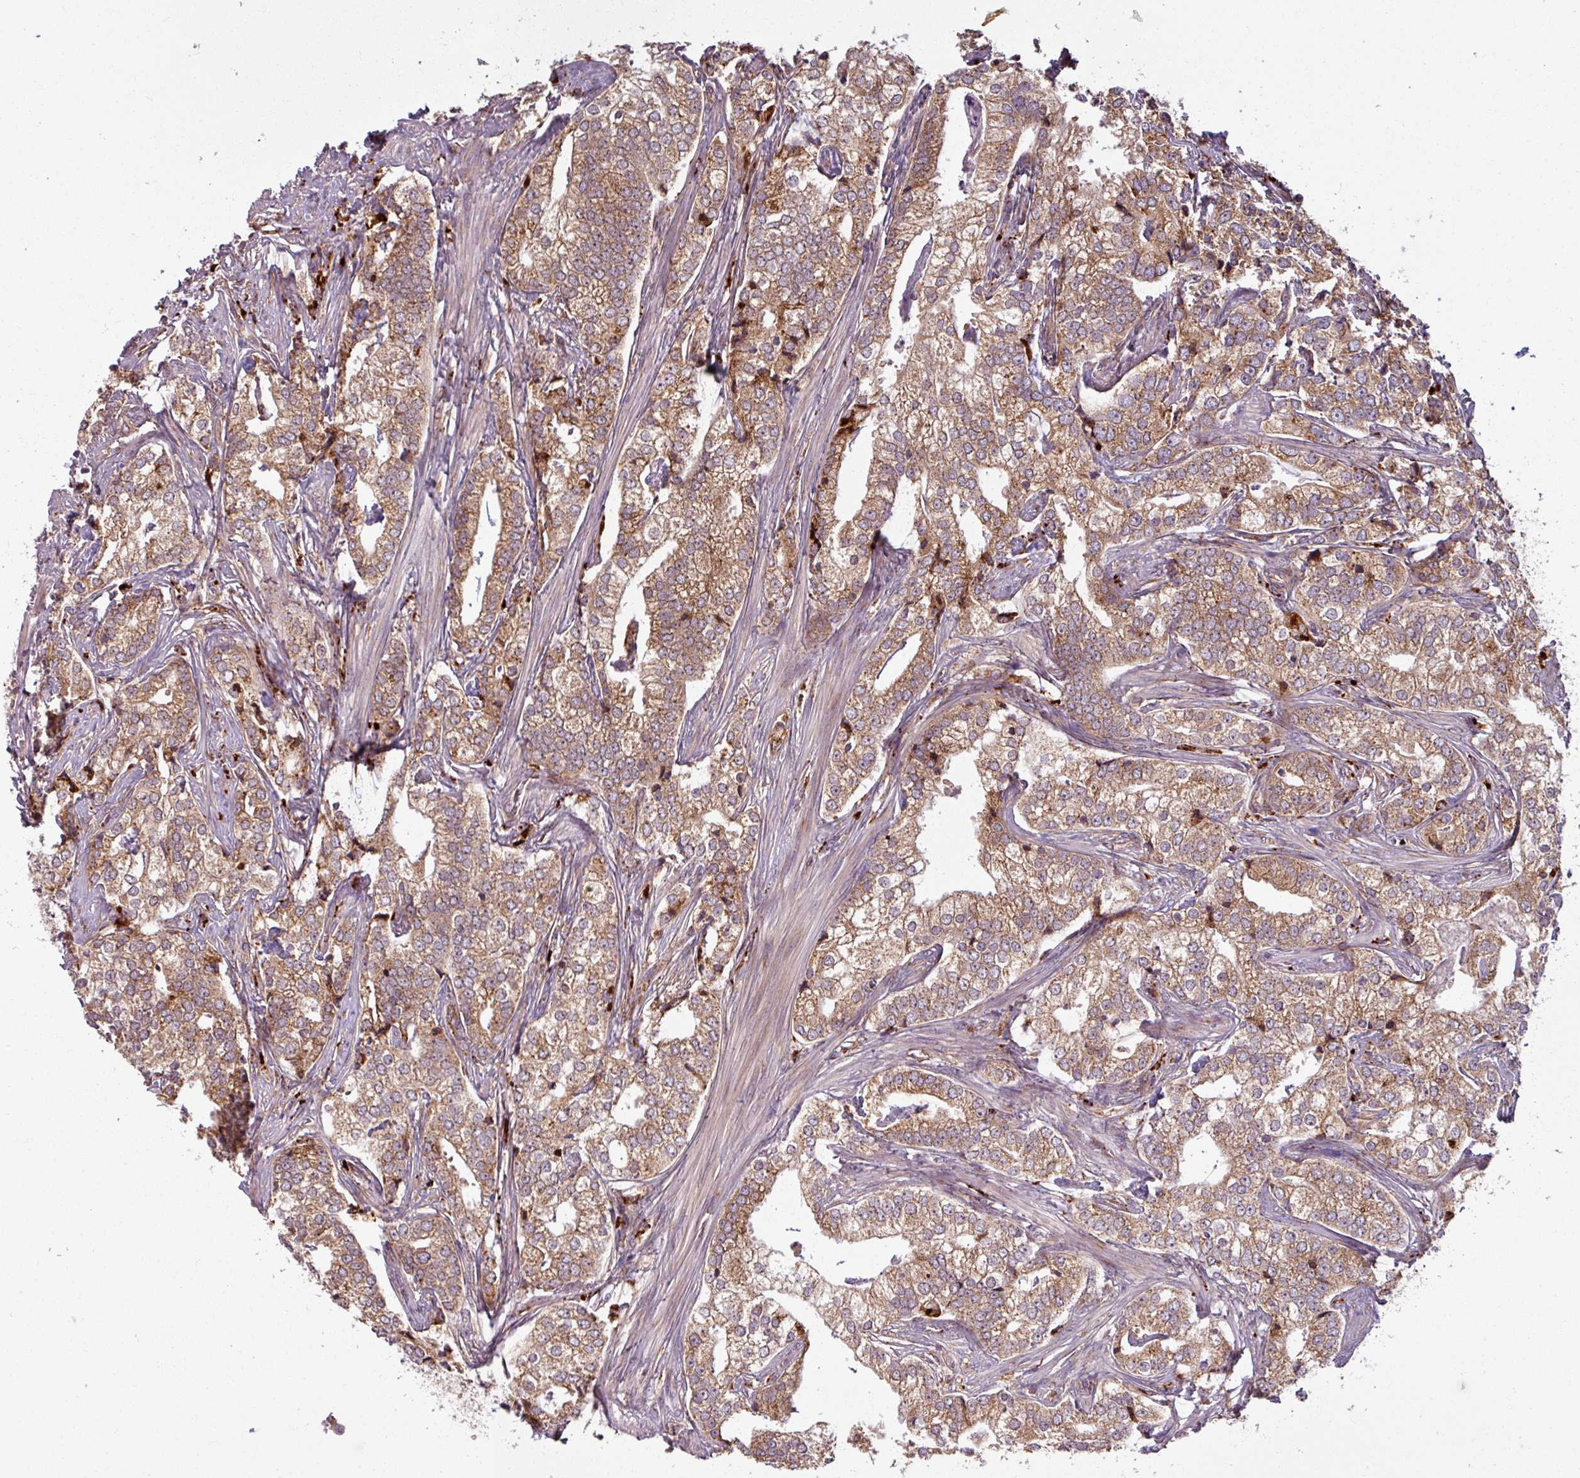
{"staining": {"intensity": "moderate", "quantity": ">75%", "location": "cytoplasmic/membranous"}, "tissue": "prostate cancer", "cell_type": "Tumor cells", "image_type": "cancer", "snomed": [{"axis": "morphology", "description": "Adenocarcinoma, High grade"}, {"axis": "topography", "description": "Prostate"}], "caption": "Immunohistochemistry (IHC) histopathology image of neoplastic tissue: prostate cancer (adenocarcinoma (high-grade)) stained using immunohistochemistry (IHC) reveals medium levels of moderate protein expression localized specifically in the cytoplasmic/membranous of tumor cells, appearing as a cytoplasmic/membranous brown color.", "gene": "MAGT1", "patient": {"sex": "male", "age": 69}}